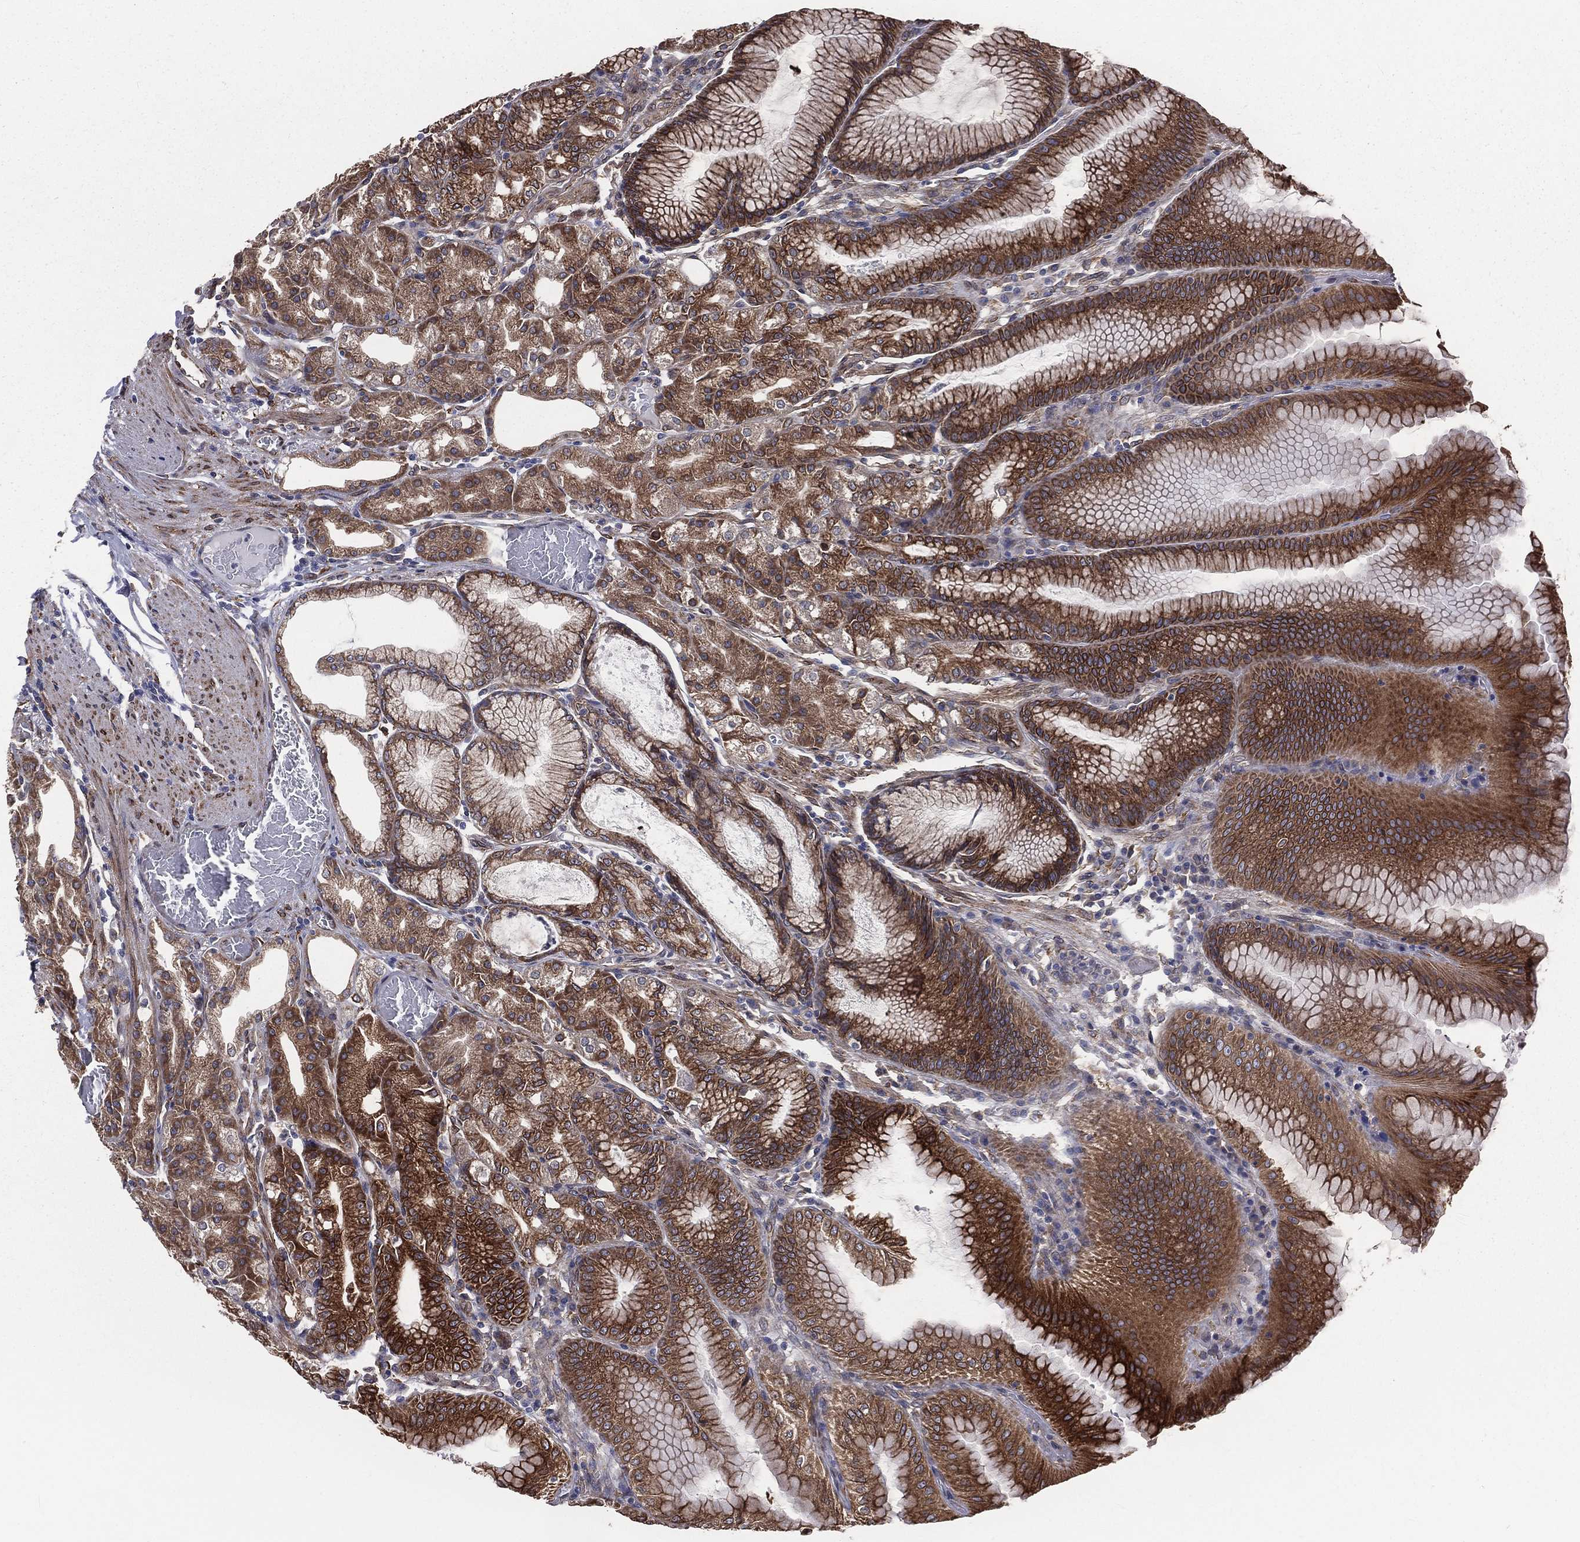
{"staining": {"intensity": "strong", "quantity": "25%-75%", "location": "cytoplasmic/membranous"}, "tissue": "stomach", "cell_type": "Glandular cells", "image_type": "normal", "snomed": [{"axis": "morphology", "description": "Normal tissue, NOS"}, {"axis": "topography", "description": "Stomach"}], "caption": "Brown immunohistochemical staining in unremarkable human stomach displays strong cytoplasmic/membranous expression in about 25%-75% of glandular cells. The staining was performed using DAB, with brown indicating positive protein expression. Nuclei are stained blue with hematoxylin.", "gene": "PGRMC1", "patient": {"sex": "male", "age": 71}}